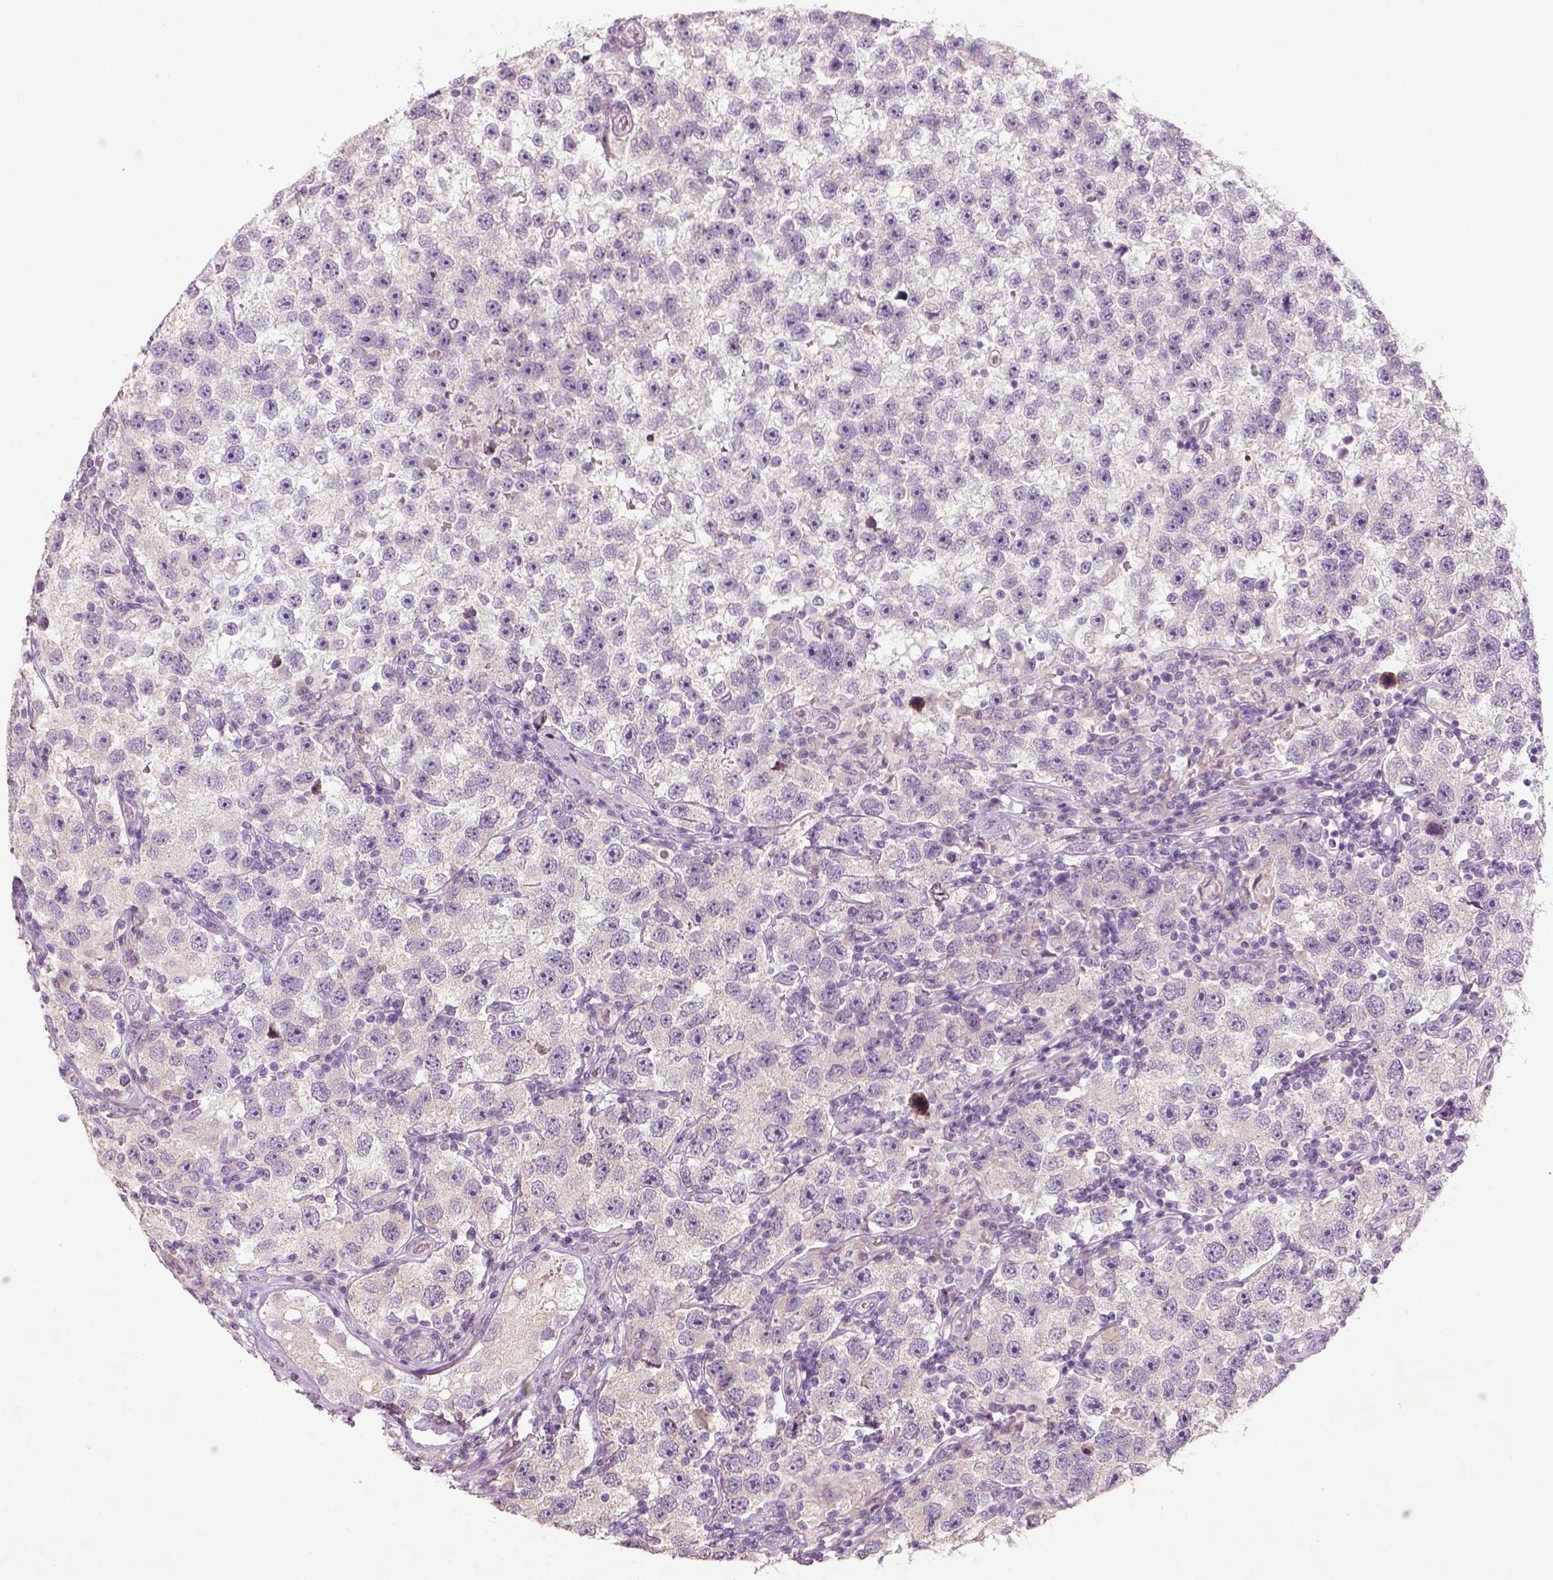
{"staining": {"intensity": "negative", "quantity": "none", "location": "none"}, "tissue": "testis cancer", "cell_type": "Tumor cells", "image_type": "cancer", "snomed": [{"axis": "morphology", "description": "Seminoma, NOS"}, {"axis": "topography", "description": "Testis"}], "caption": "A high-resolution photomicrograph shows IHC staining of testis seminoma, which displays no significant staining in tumor cells.", "gene": "NUDT6", "patient": {"sex": "male", "age": 26}}